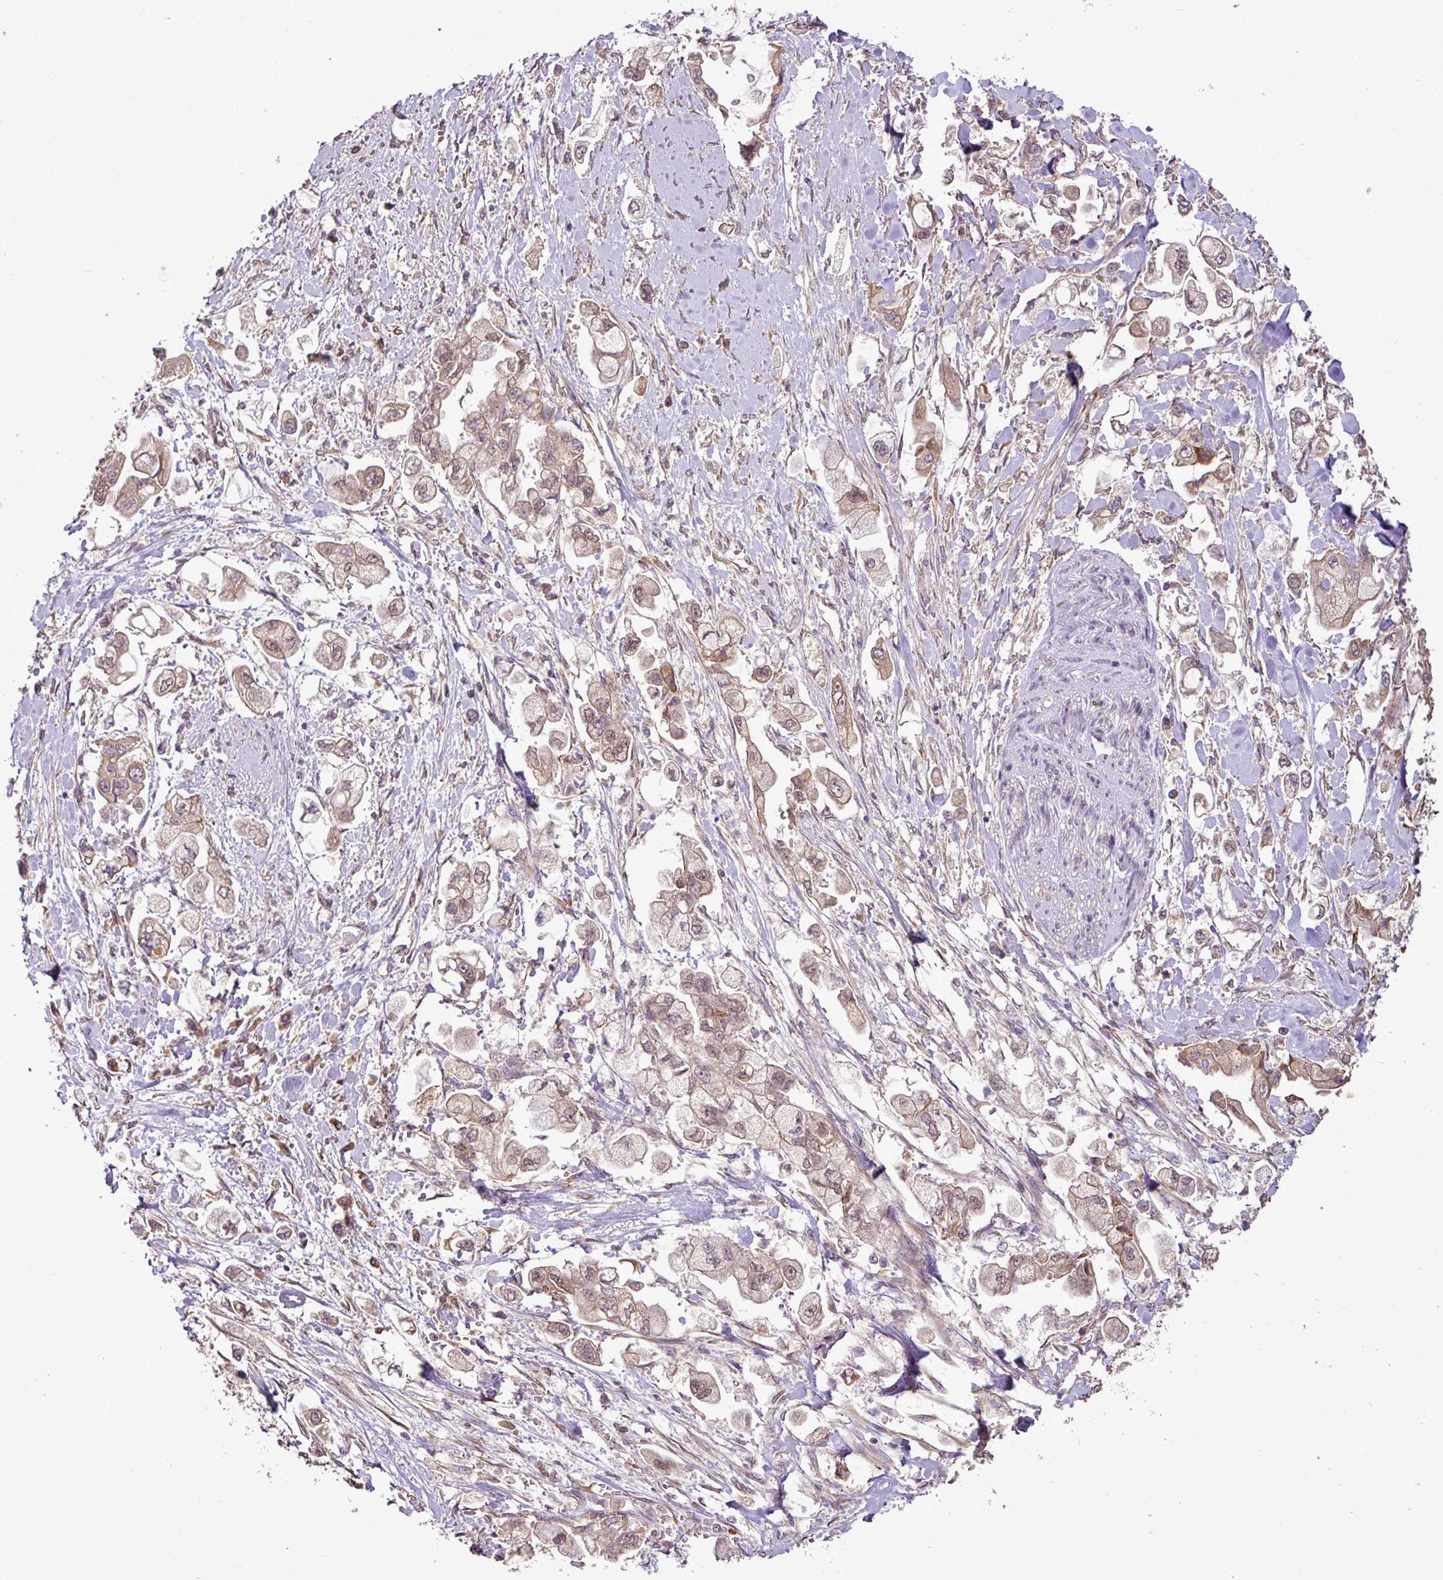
{"staining": {"intensity": "moderate", "quantity": ">75%", "location": "cytoplasmic/membranous,nuclear"}, "tissue": "stomach cancer", "cell_type": "Tumor cells", "image_type": "cancer", "snomed": [{"axis": "morphology", "description": "Adenocarcinoma, NOS"}, {"axis": "topography", "description": "Stomach"}], "caption": "The image displays a brown stain indicating the presence of a protein in the cytoplasmic/membranous and nuclear of tumor cells in adenocarcinoma (stomach). (IHC, brightfield microscopy, high magnification).", "gene": "DNAAF4", "patient": {"sex": "male", "age": 62}}